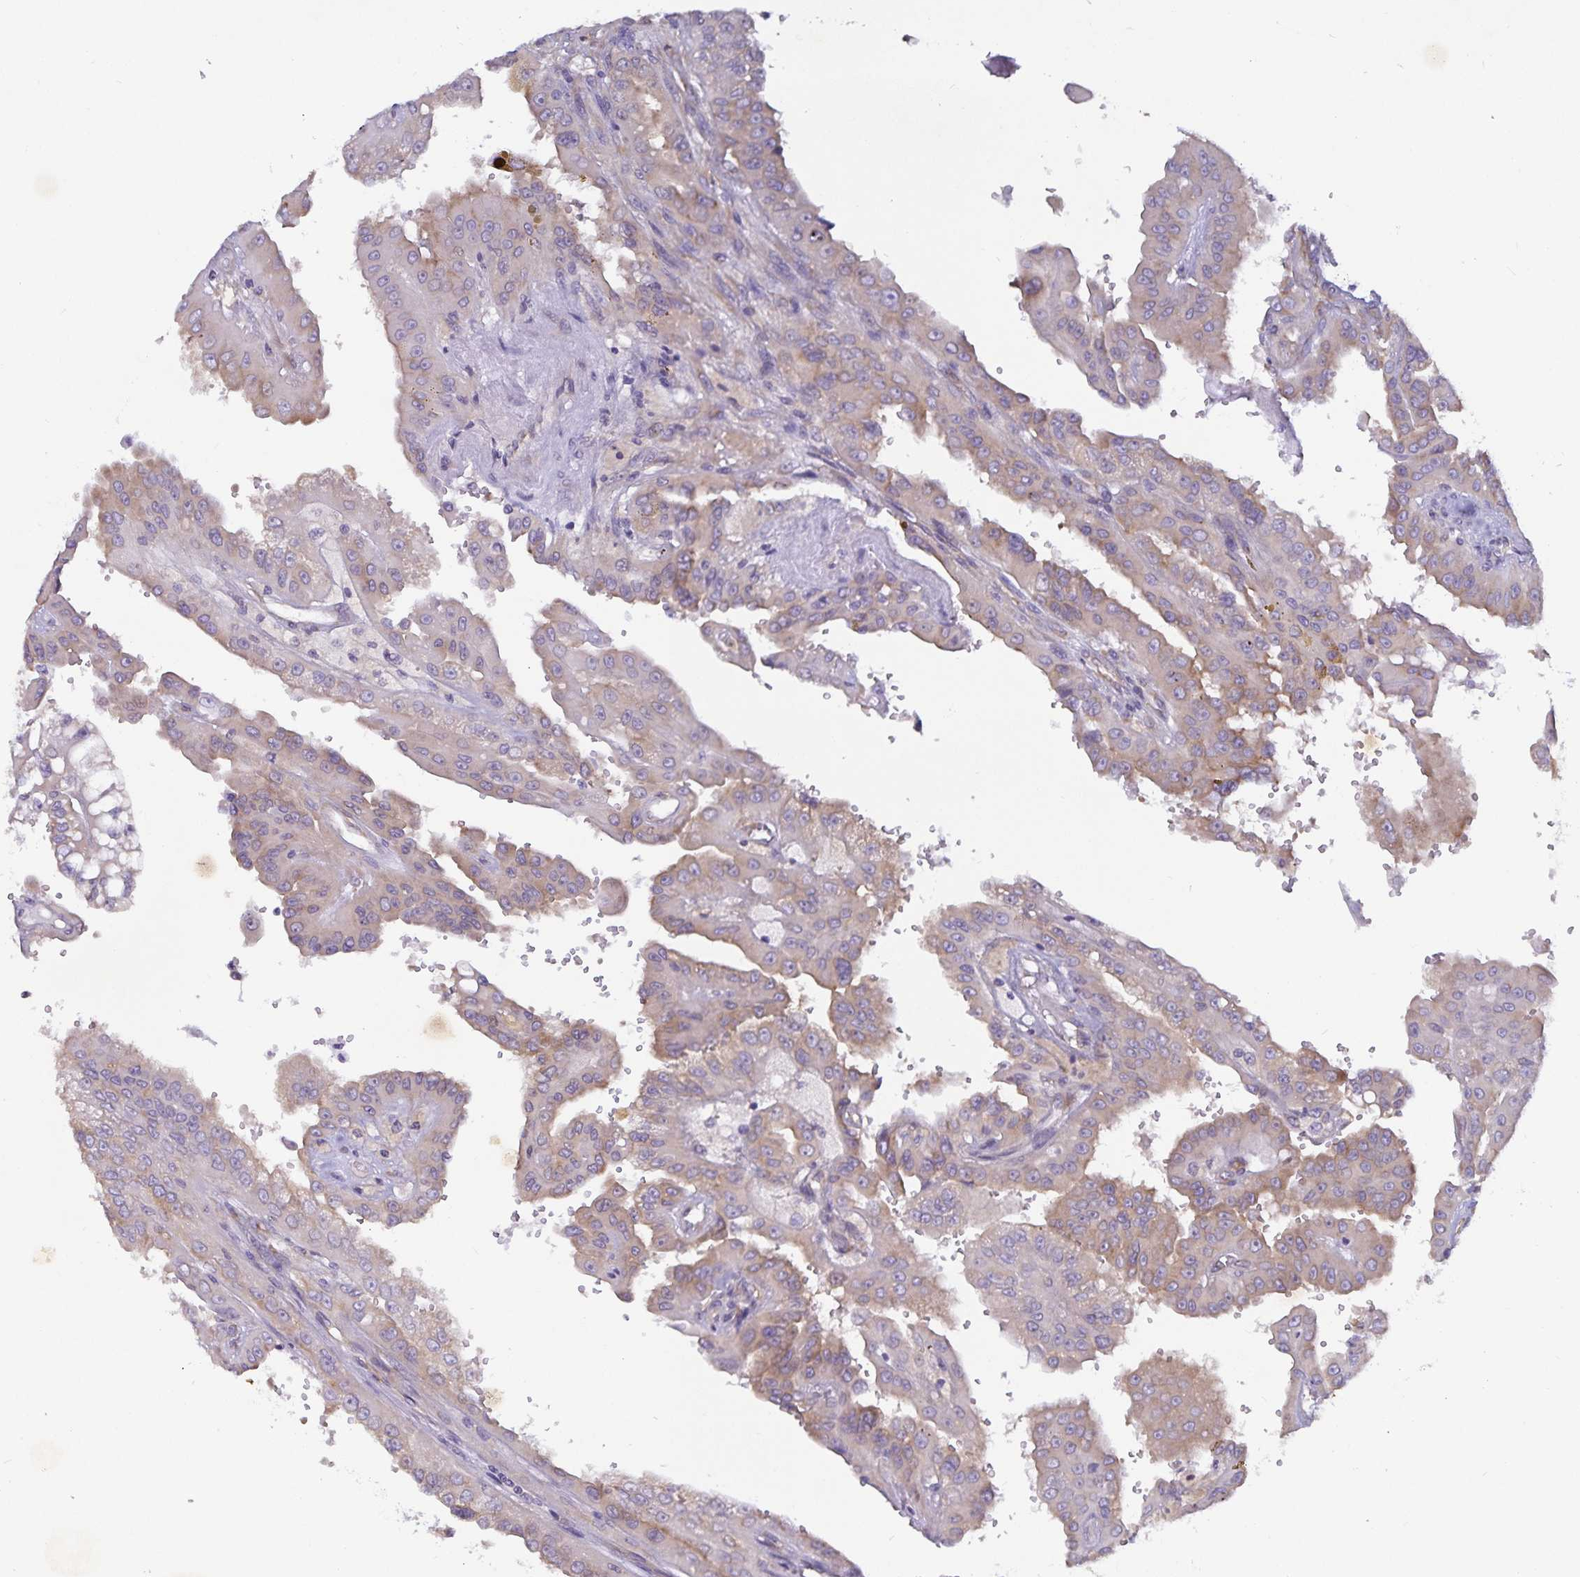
{"staining": {"intensity": "weak", "quantity": "25%-75%", "location": "cytoplasmic/membranous"}, "tissue": "renal cancer", "cell_type": "Tumor cells", "image_type": "cancer", "snomed": [{"axis": "morphology", "description": "Adenocarcinoma, NOS"}, {"axis": "topography", "description": "Kidney"}], "caption": "Protein expression analysis of human adenocarcinoma (renal) reveals weak cytoplasmic/membranous staining in about 25%-75% of tumor cells. Immunohistochemistry (ihc) stains the protein of interest in brown and the nuclei are stained blue.", "gene": "FAM120A", "patient": {"sex": "male", "age": 58}}